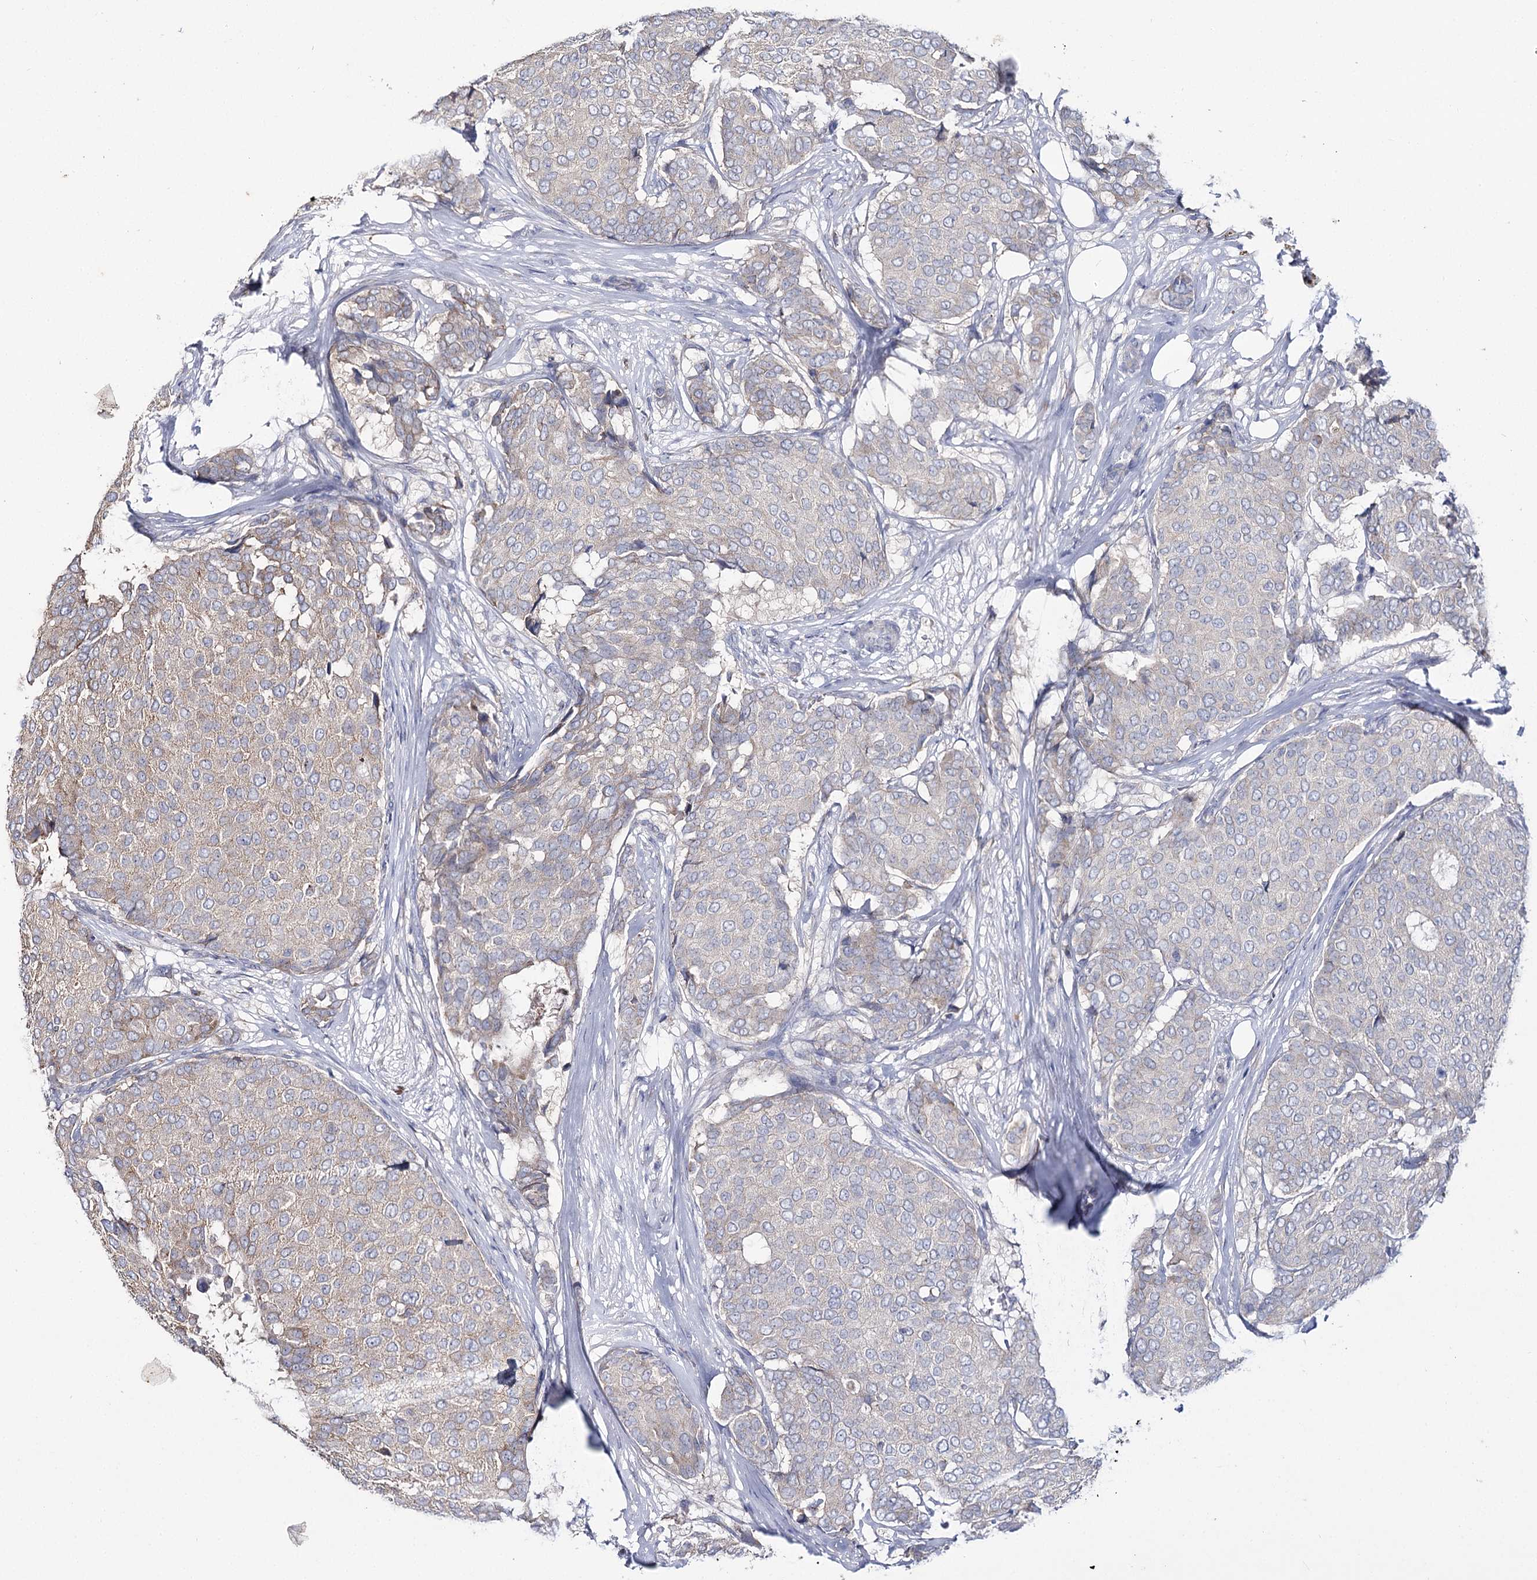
{"staining": {"intensity": "negative", "quantity": "none", "location": "none"}, "tissue": "breast cancer", "cell_type": "Tumor cells", "image_type": "cancer", "snomed": [{"axis": "morphology", "description": "Duct carcinoma"}, {"axis": "topography", "description": "Breast"}], "caption": "This histopathology image is of breast infiltrating ductal carcinoma stained with immunohistochemistry (IHC) to label a protein in brown with the nuclei are counter-stained blue. There is no staining in tumor cells.", "gene": "IL1RAP", "patient": {"sex": "female", "age": 75}}